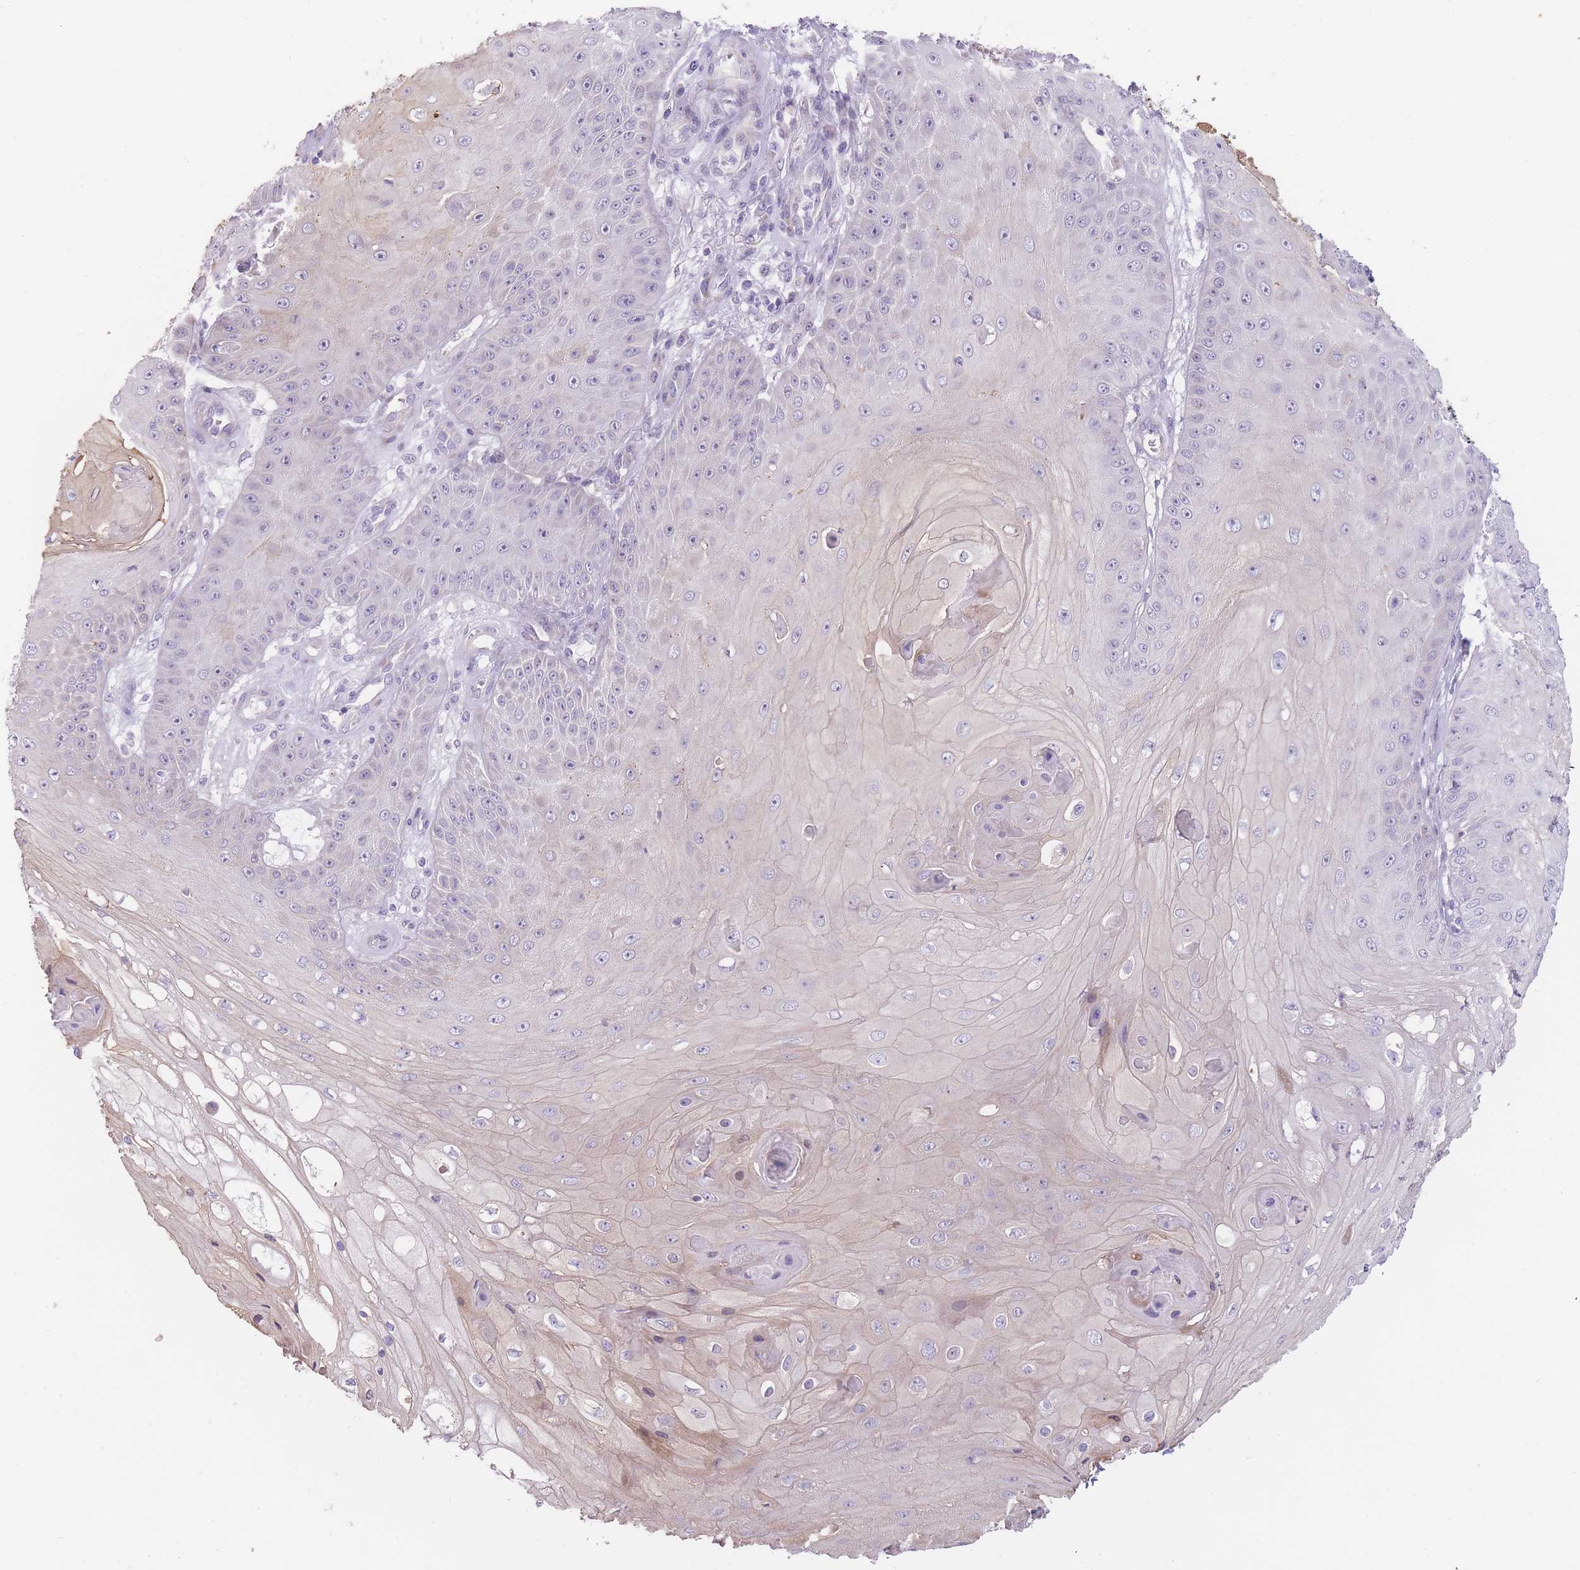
{"staining": {"intensity": "negative", "quantity": "none", "location": "none"}, "tissue": "skin cancer", "cell_type": "Tumor cells", "image_type": "cancer", "snomed": [{"axis": "morphology", "description": "Squamous cell carcinoma, NOS"}, {"axis": "topography", "description": "Skin"}], "caption": "The immunohistochemistry histopathology image has no significant expression in tumor cells of skin squamous cell carcinoma tissue.", "gene": "IMPG1", "patient": {"sex": "male", "age": 70}}